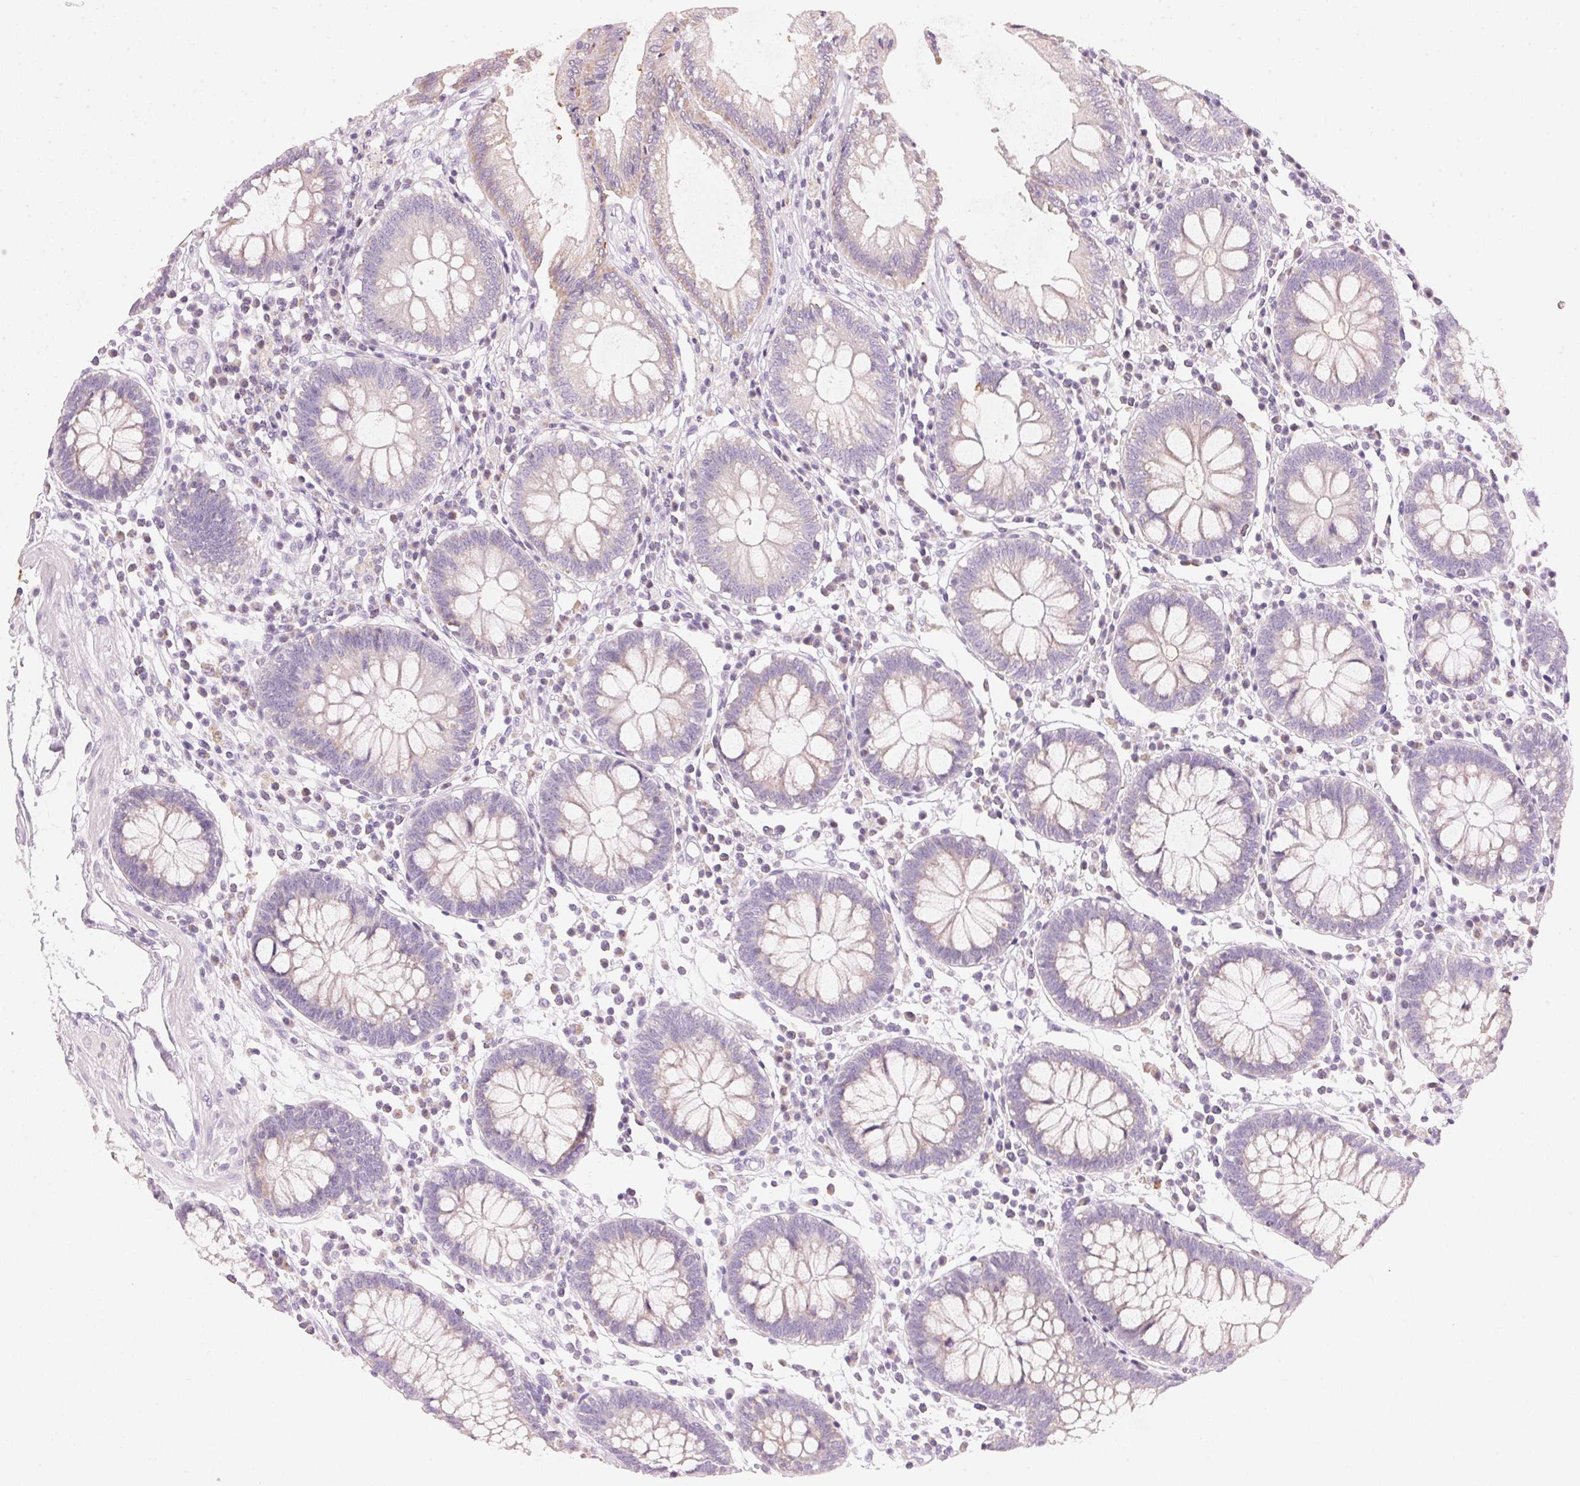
{"staining": {"intensity": "negative", "quantity": "none", "location": "none"}, "tissue": "colon", "cell_type": "Endothelial cells", "image_type": "normal", "snomed": [{"axis": "morphology", "description": "Normal tissue, NOS"}, {"axis": "morphology", "description": "Adenocarcinoma, NOS"}, {"axis": "topography", "description": "Colon"}], "caption": "Immunohistochemical staining of benign colon demonstrates no significant positivity in endothelial cells. The staining was performed using DAB to visualize the protein expression in brown, while the nuclei were stained in blue with hematoxylin (Magnification: 20x).", "gene": "HOXB13", "patient": {"sex": "male", "age": 83}}